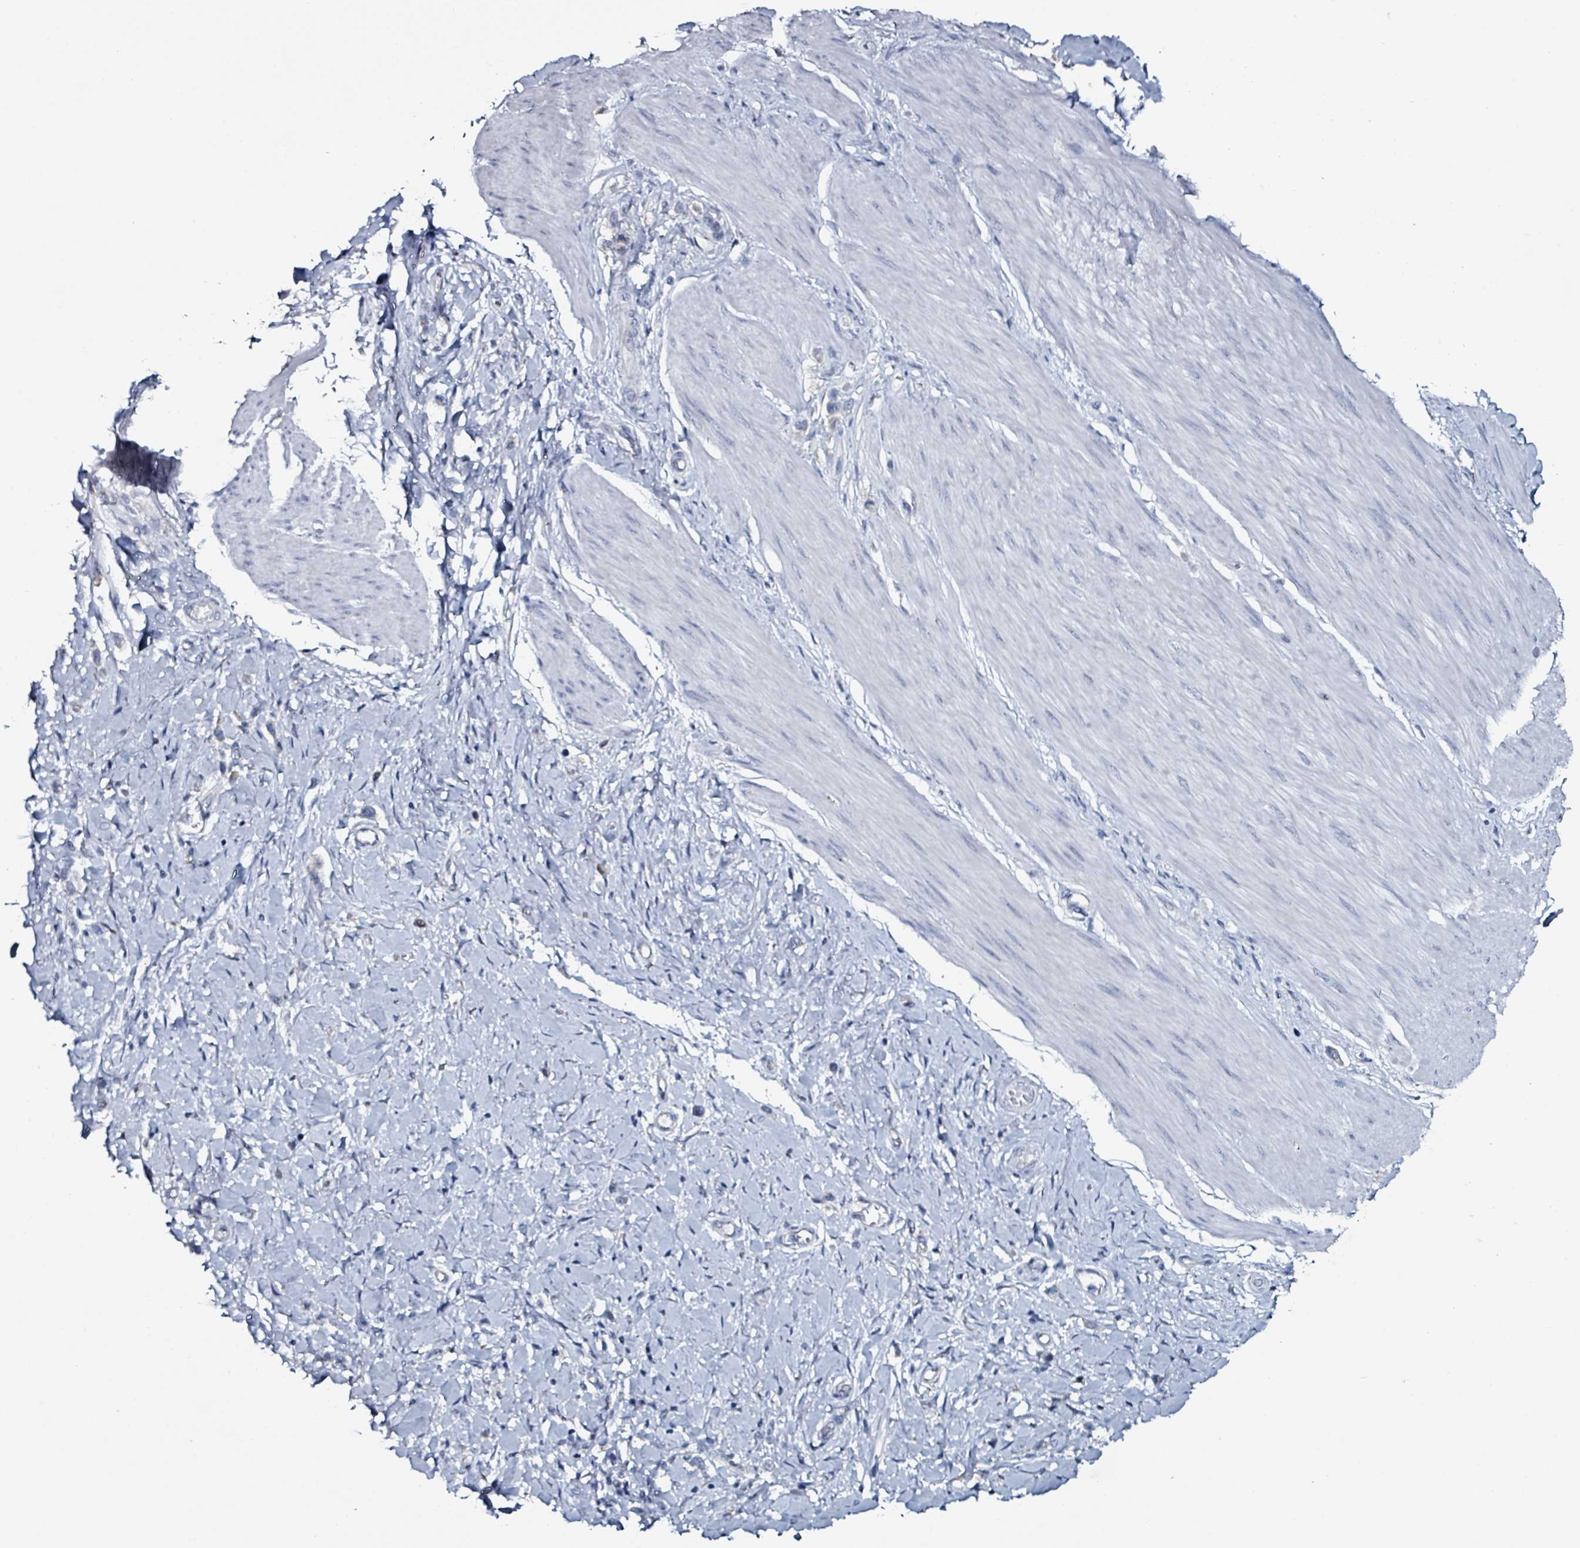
{"staining": {"intensity": "negative", "quantity": "none", "location": "none"}, "tissue": "stomach cancer", "cell_type": "Tumor cells", "image_type": "cancer", "snomed": [{"axis": "morphology", "description": "Adenocarcinoma, NOS"}, {"axis": "topography", "description": "Stomach"}], "caption": "This is an immunohistochemistry image of stomach cancer. There is no expression in tumor cells.", "gene": "B3GAT3", "patient": {"sex": "female", "age": 65}}